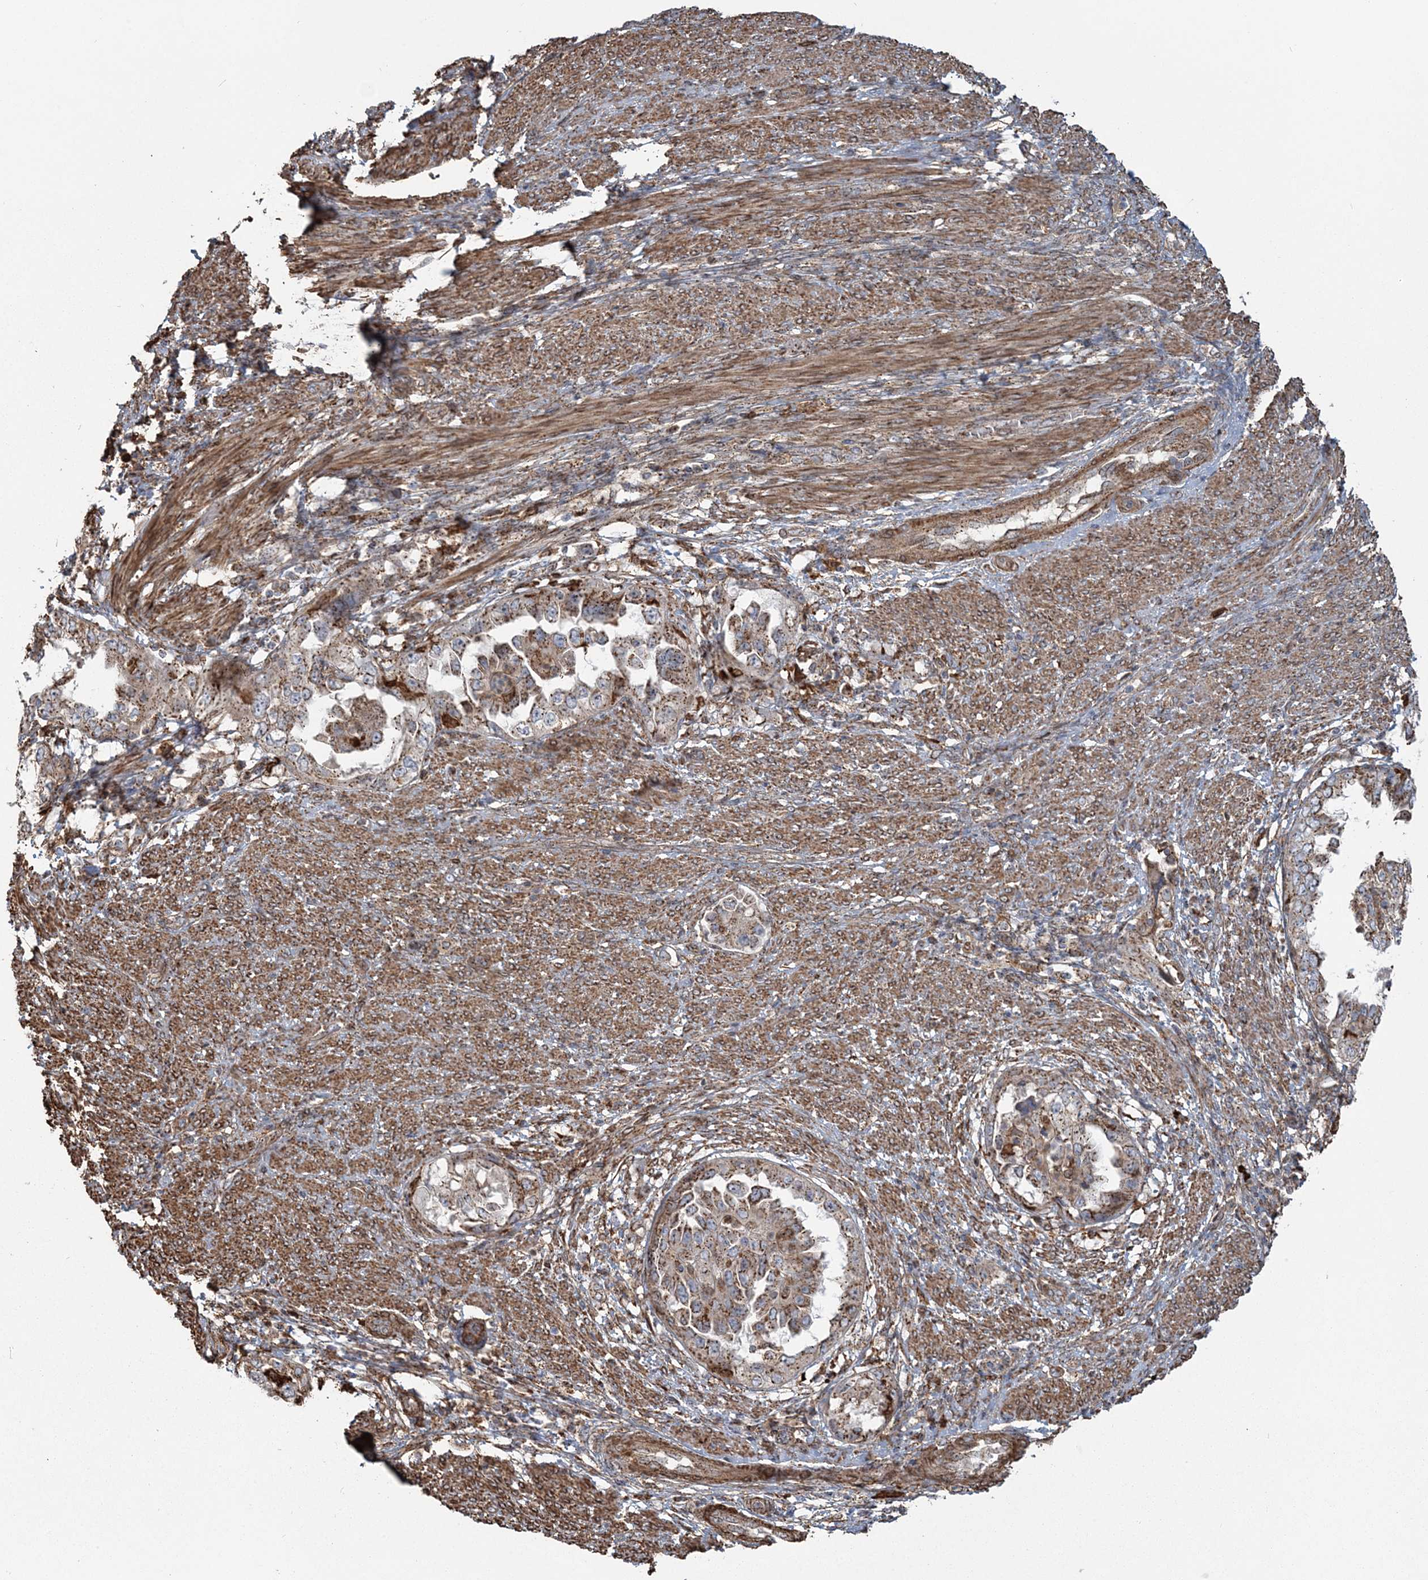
{"staining": {"intensity": "moderate", "quantity": ">75%", "location": "cytoplasmic/membranous"}, "tissue": "endometrial cancer", "cell_type": "Tumor cells", "image_type": "cancer", "snomed": [{"axis": "morphology", "description": "Adenocarcinoma, NOS"}, {"axis": "topography", "description": "Endometrium"}], "caption": "DAB immunohistochemical staining of endometrial cancer displays moderate cytoplasmic/membranous protein positivity in about >75% of tumor cells.", "gene": "TRAF3IP2", "patient": {"sex": "female", "age": 85}}